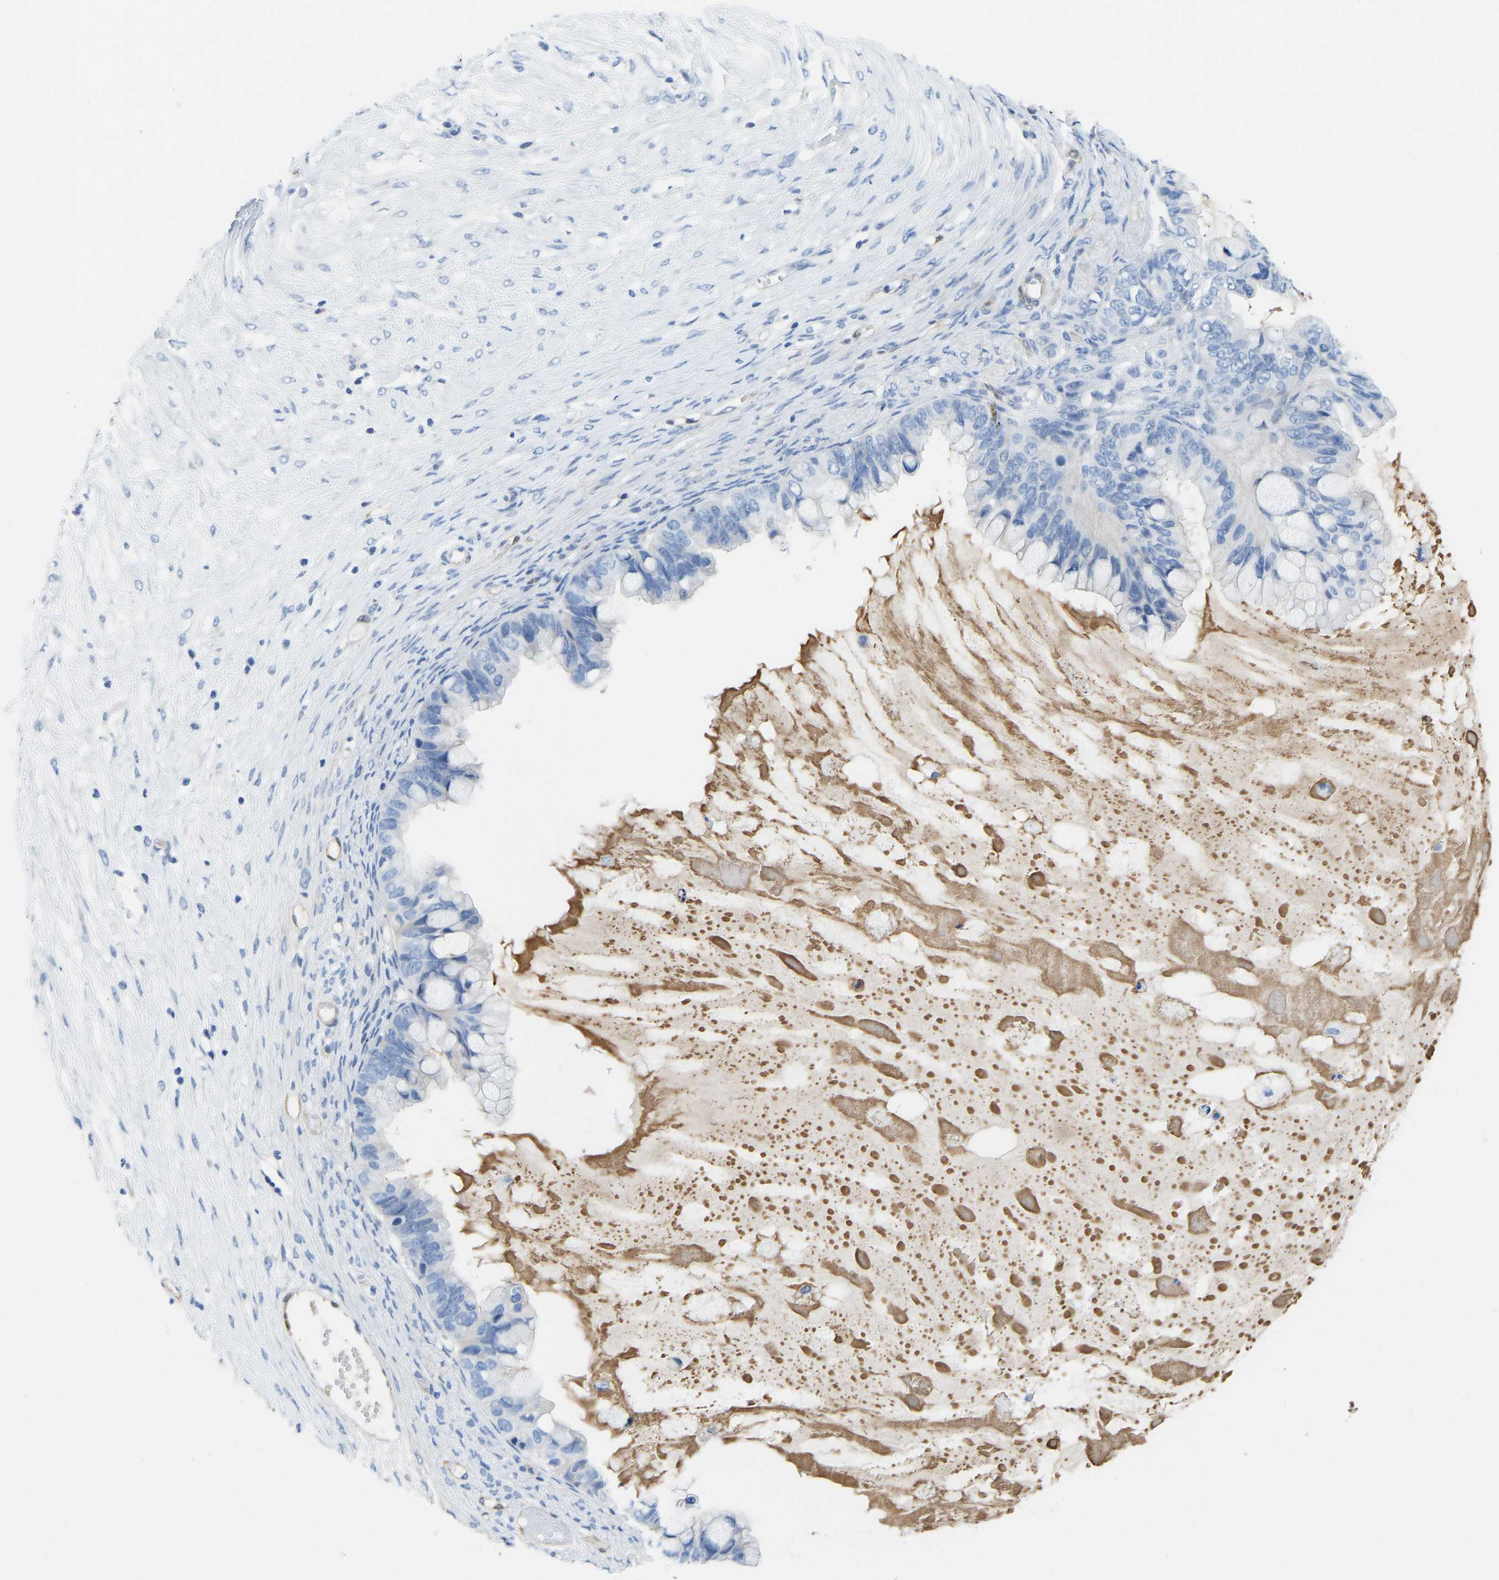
{"staining": {"intensity": "negative", "quantity": "none", "location": "none"}, "tissue": "ovarian cancer", "cell_type": "Tumor cells", "image_type": "cancer", "snomed": [{"axis": "morphology", "description": "Cystadenocarcinoma, mucinous, NOS"}, {"axis": "topography", "description": "Ovary"}], "caption": "Tumor cells are negative for protein expression in human ovarian cancer.", "gene": "NKAIN3", "patient": {"sex": "female", "age": 80}}